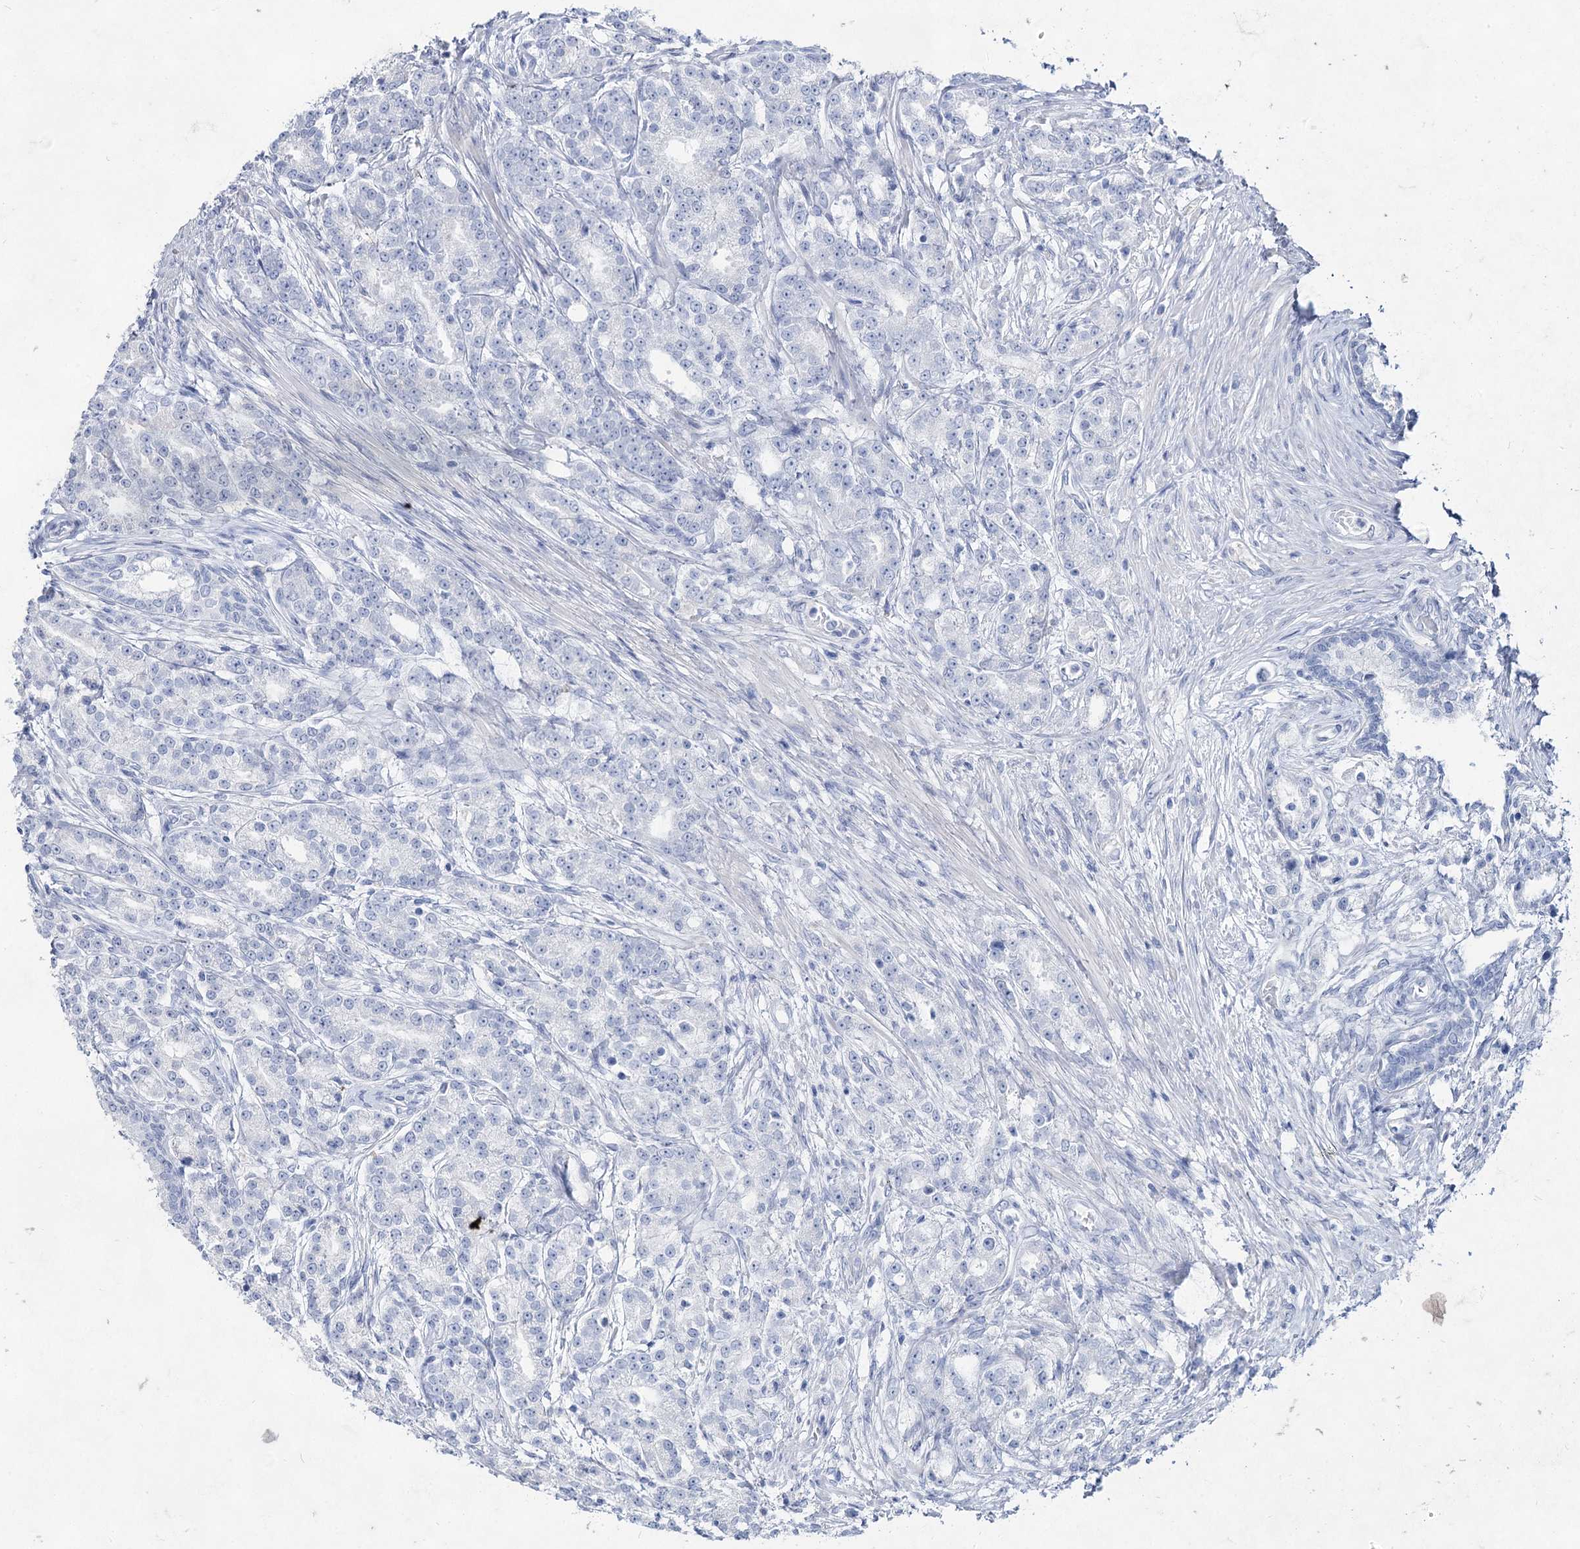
{"staining": {"intensity": "negative", "quantity": "none", "location": "none"}, "tissue": "prostate cancer", "cell_type": "Tumor cells", "image_type": "cancer", "snomed": [{"axis": "morphology", "description": "Adenocarcinoma, High grade"}, {"axis": "topography", "description": "Prostate"}], "caption": "Micrograph shows no significant protein expression in tumor cells of prostate cancer.", "gene": "ACRV1", "patient": {"sex": "male", "age": 69}}